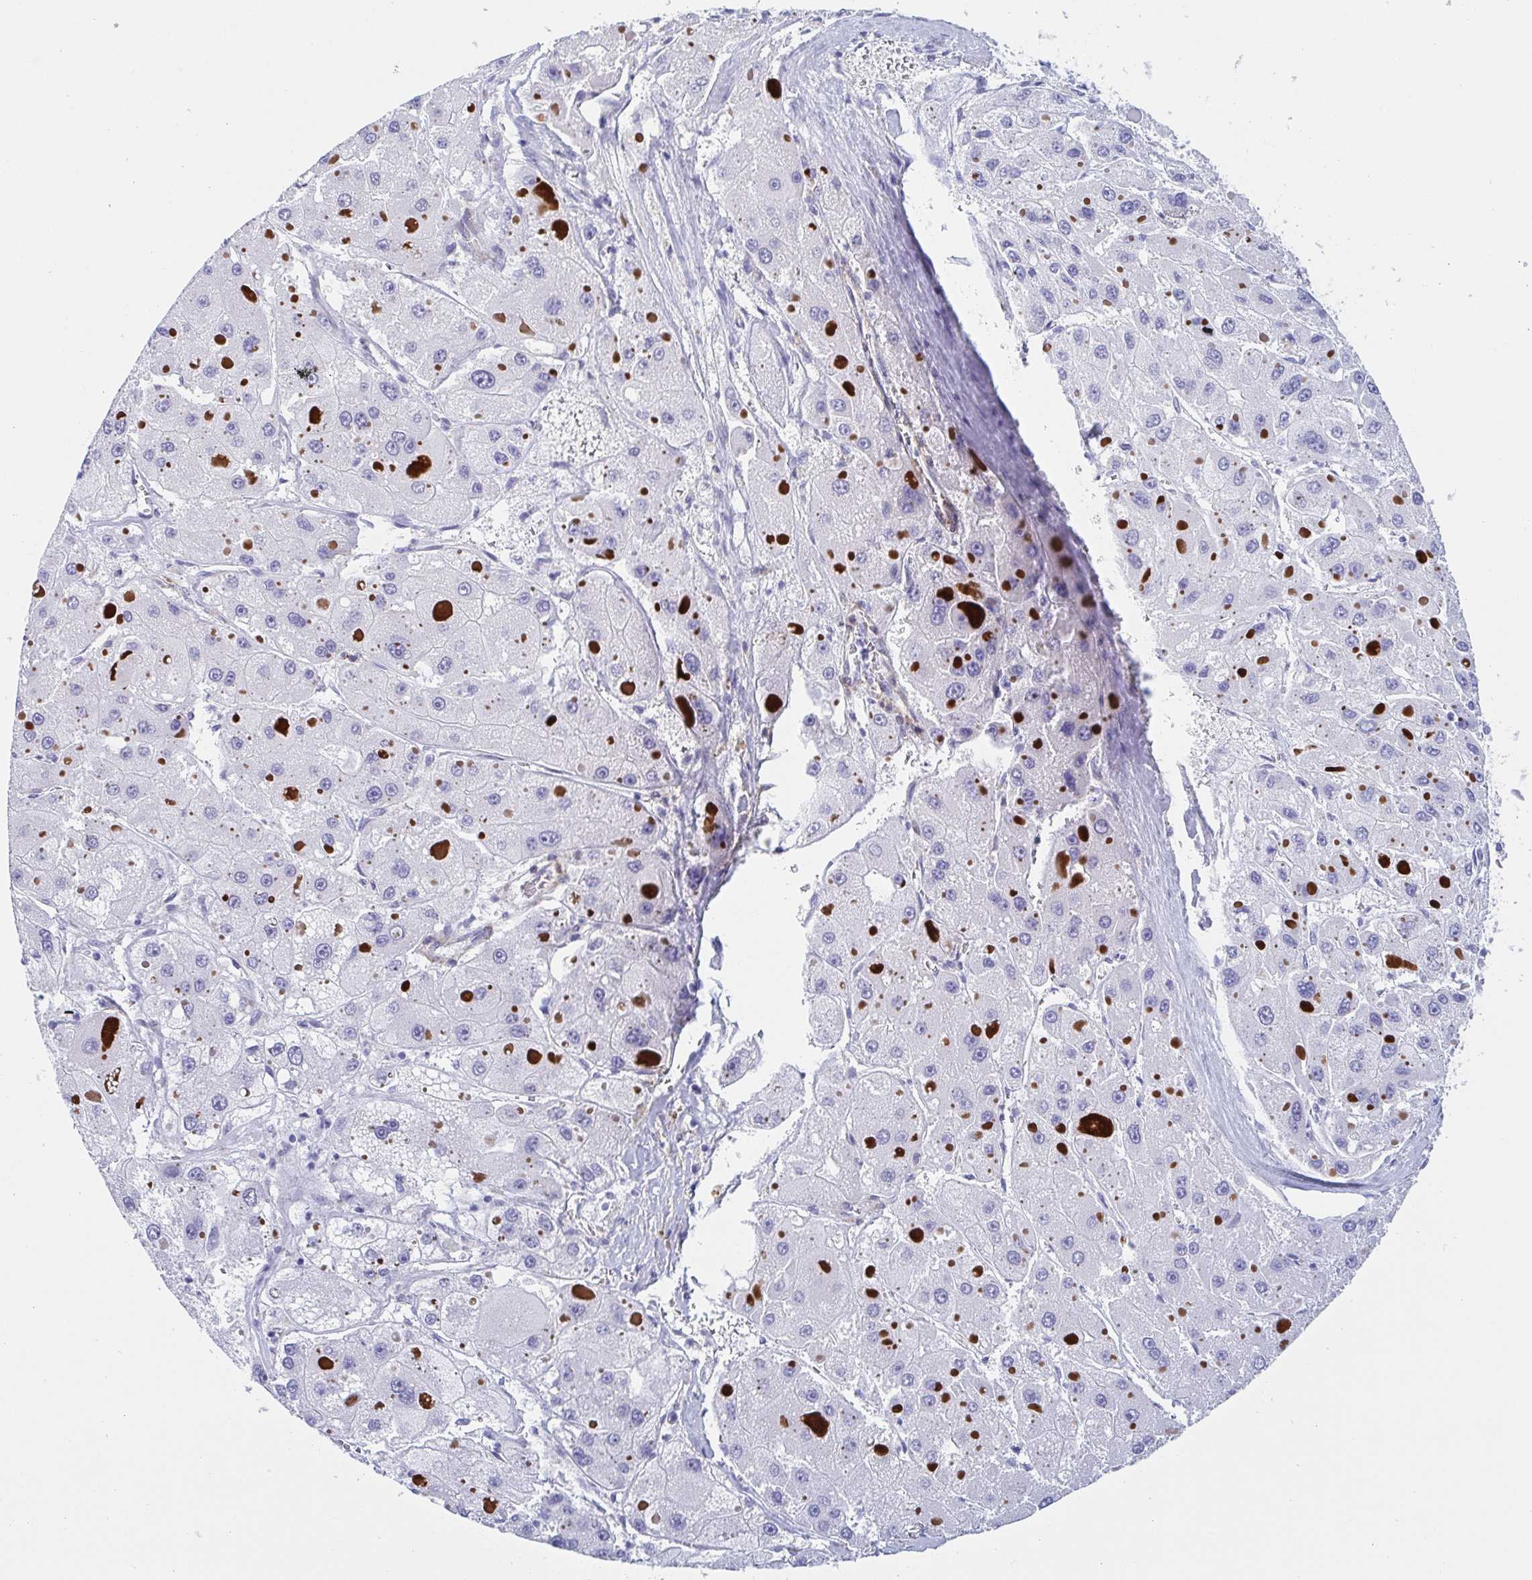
{"staining": {"intensity": "negative", "quantity": "none", "location": "none"}, "tissue": "liver cancer", "cell_type": "Tumor cells", "image_type": "cancer", "snomed": [{"axis": "morphology", "description": "Carcinoma, Hepatocellular, NOS"}, {"axis": "topography", "description": "Liver"}], "caption": "The photomicrograph displays no significant positivity in tumor cells of hepatocellular carcinoma (liver).", "gene": "DYNC1I1", "patient": {"sex": "female", "age": 73}}